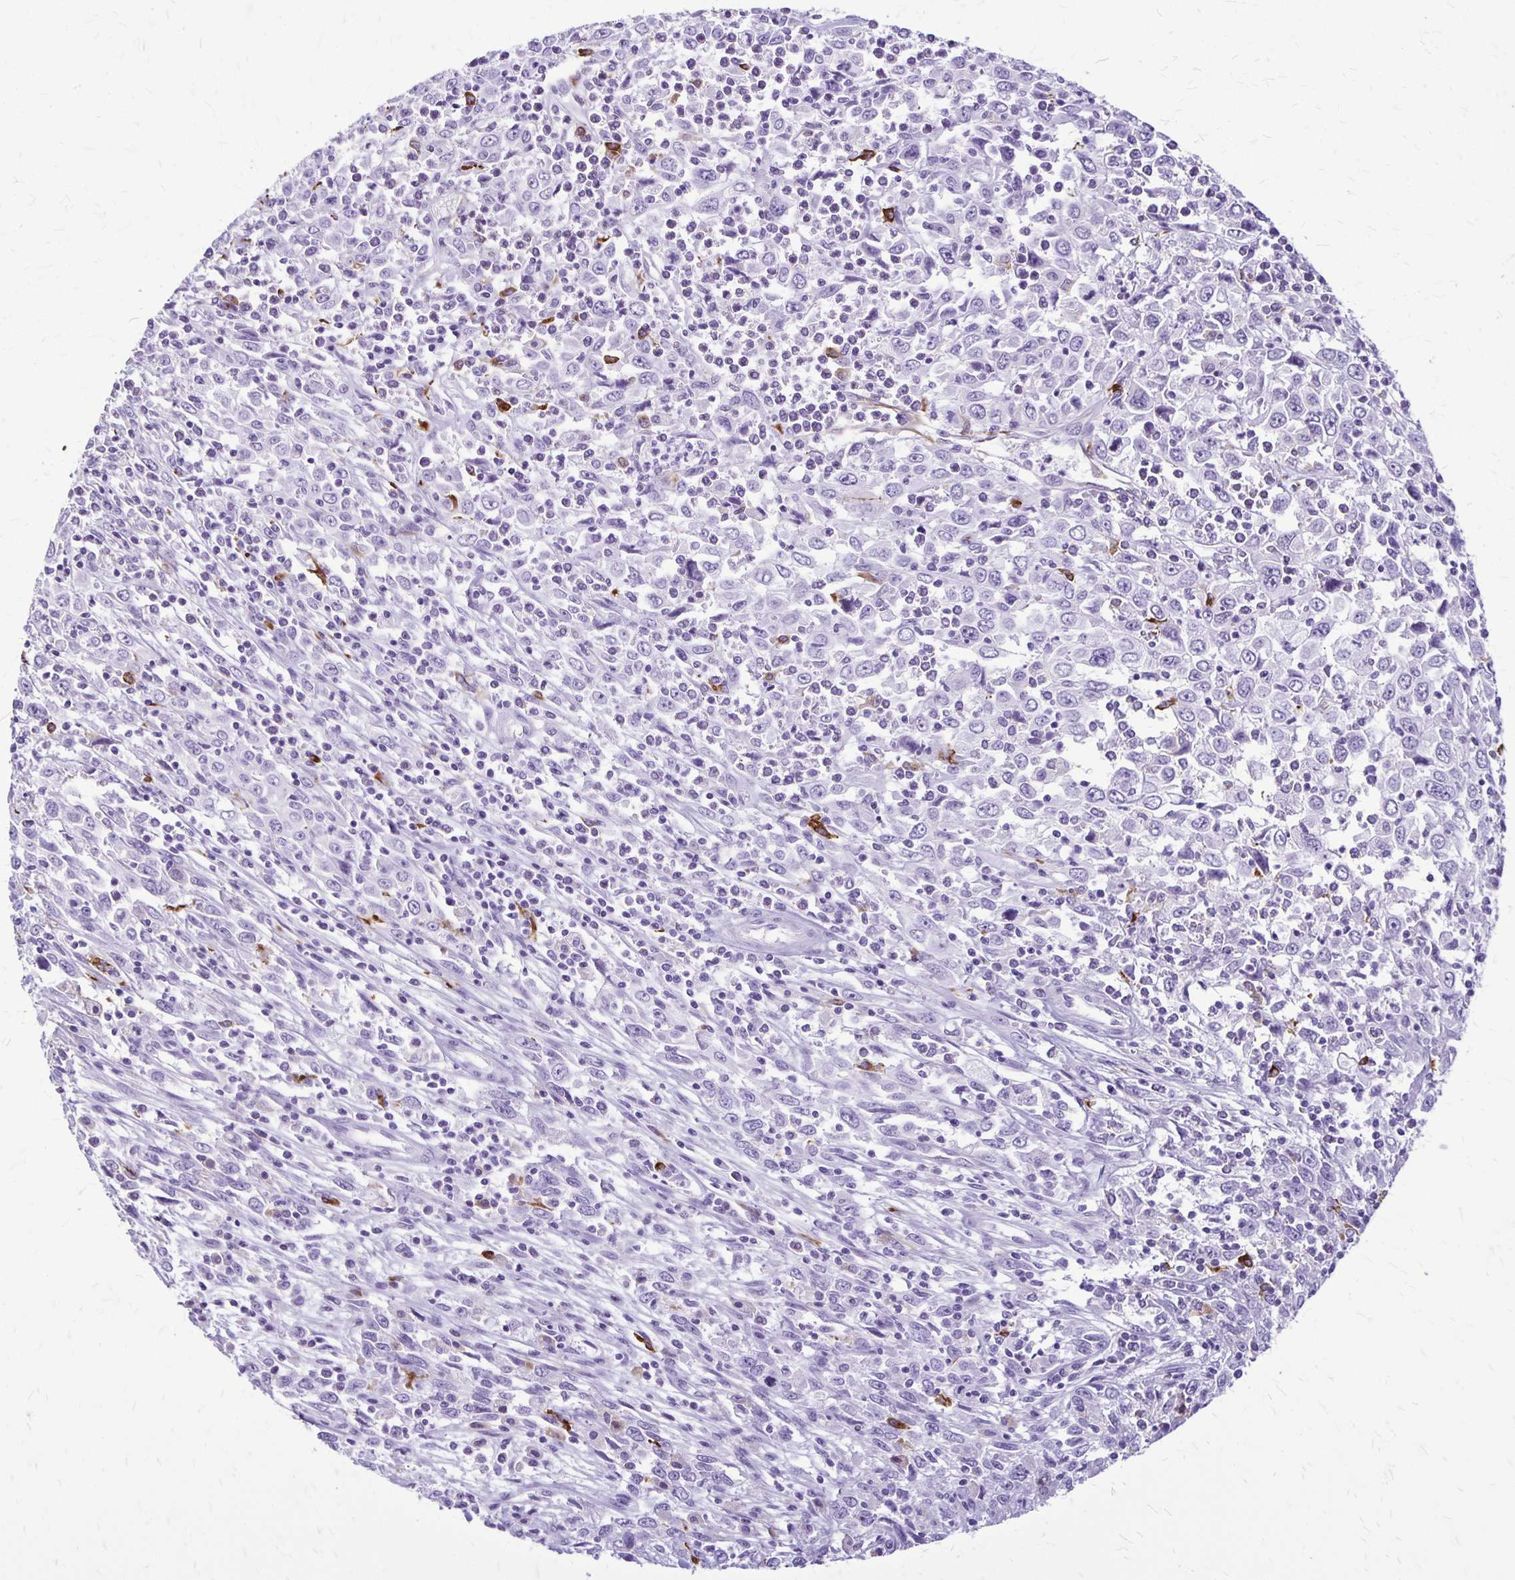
{"staining": {"intensity": "negative", "quantity": "none", "location": "none"}, "tissue": "cervical cancer", "cell_type": "Tumor cells", "image_type": "cancer", "snomed": [{"axis": "morphology", "description": "Adenocarcinoma, NOS"}, {"axis": "topography", "description": "Cervix"}], "caption": "Micrograph shows no protein expression in tumor cells of cervical adenocarcinoma tissue.", "gene": "RTN1", "patient": {"sex": "female", "age": 40}}